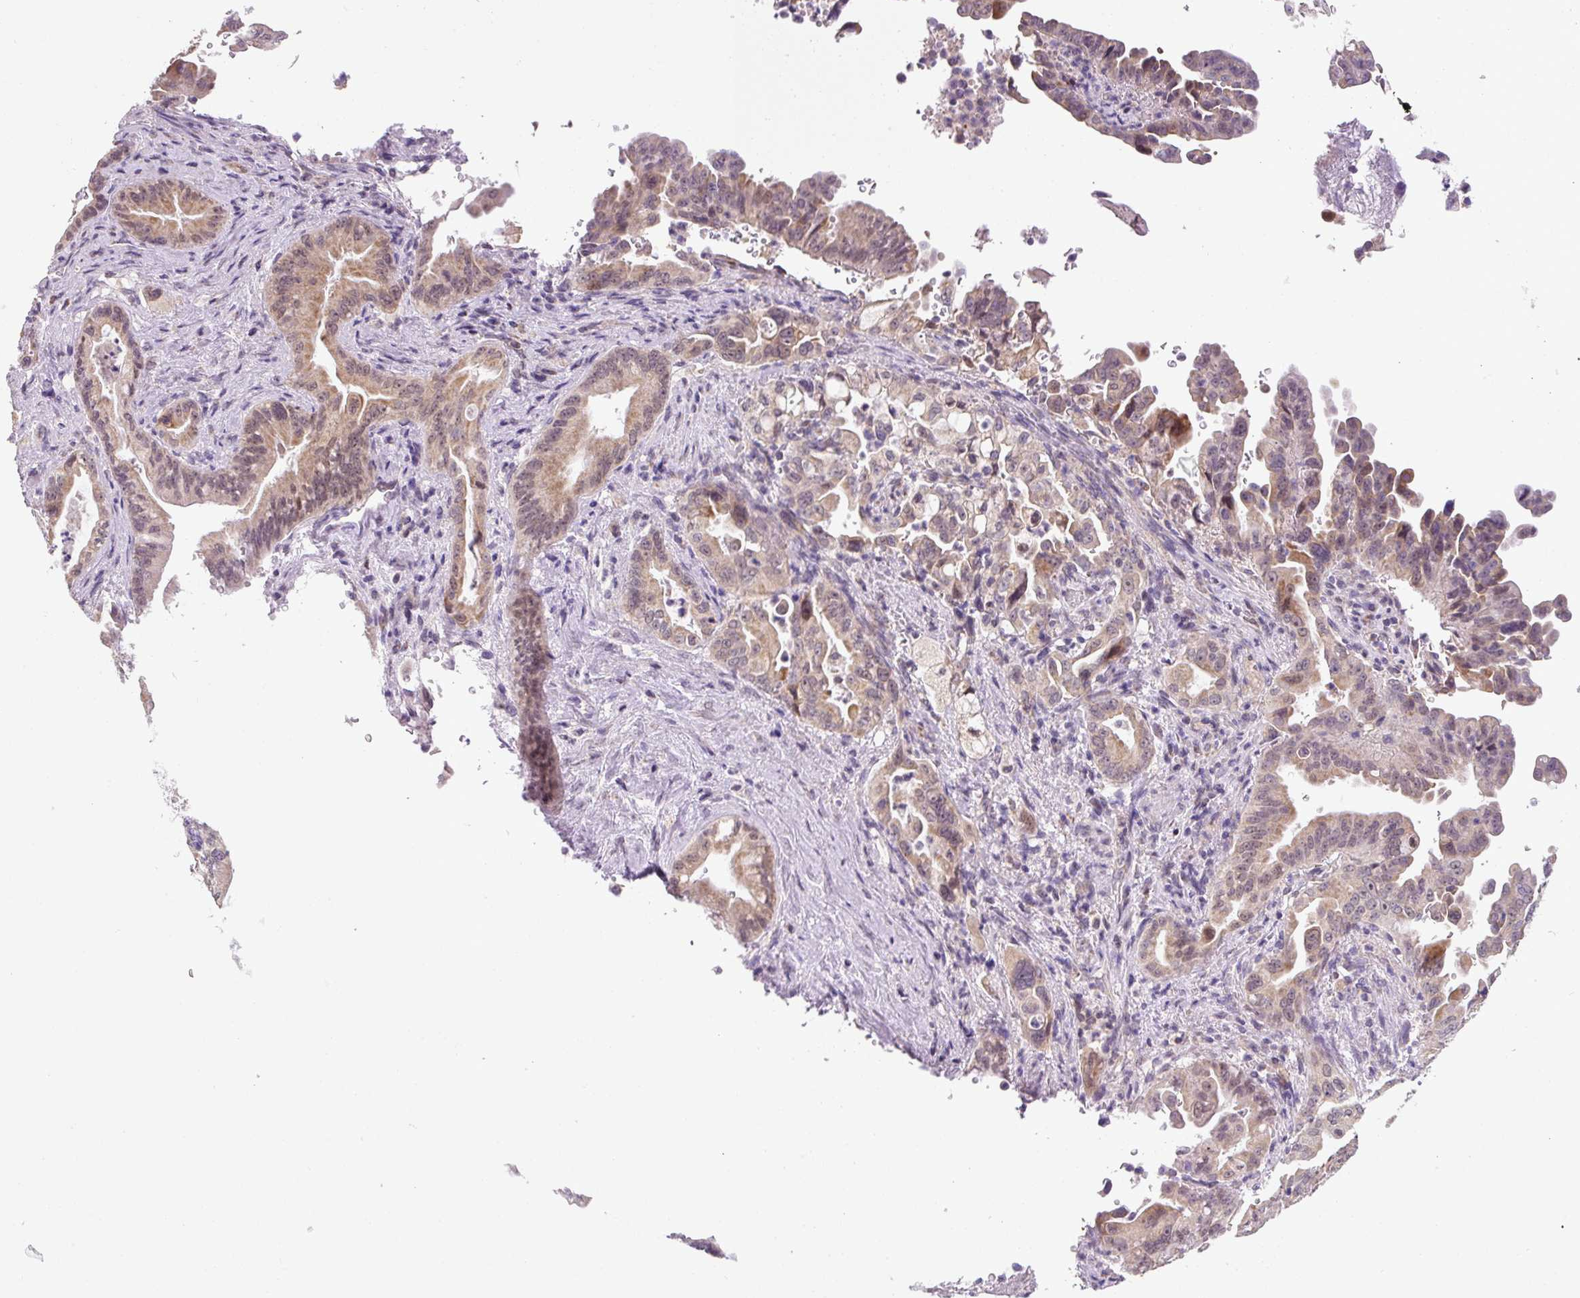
{"staining": {"intensity": "moderate", "quantity": ">75%", "location": "cytoplasmic/membranous,nuclear"}, "tissue": "pancreatic cancer", "cell_type": "Tumor cells", "image_type": "cancer", "snomed": [{"axis": "morphology", "description": "Adenocarcinoma, NOS"}, {"axis": "topography", "description": "Pancreas"}], "caption": "Pancreatic cancer (adenocarcinoma) stained for a protein (brown) demonstrates moderate cytoplasmic/membranous and nuclear positive staining in approximately >75% of tumor cells.", "gene": "MFSD9", "patient": {"sex": "male", "age": 70}}